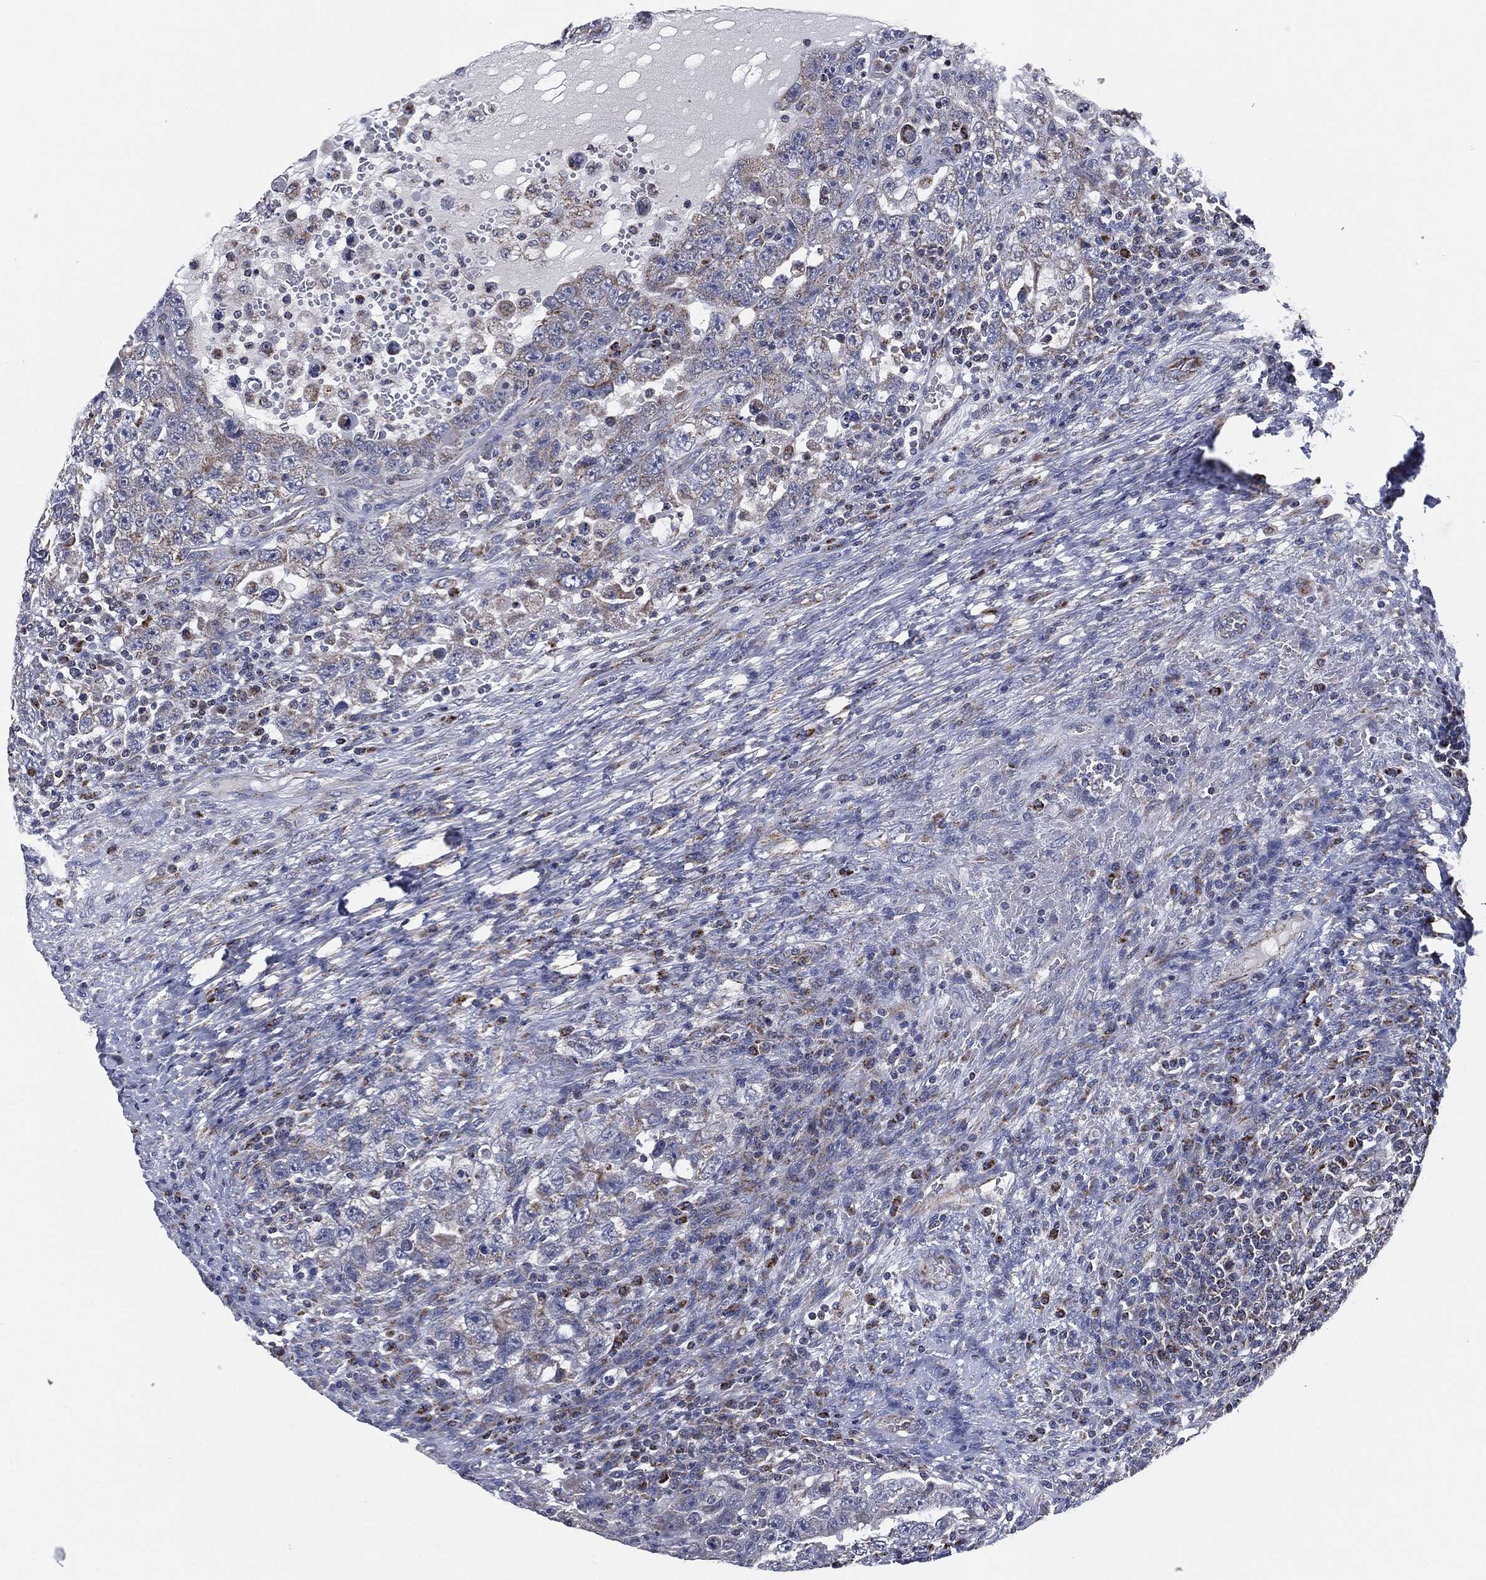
{"staining": {"intensity": "weak", "quantity": "25%-75%", "location": "cytoplasmic/membranous"}, "tissue": "testis cancer", "cell_type": "Tumor cells", "image_type": "cancer", "snomed": [{"axis": "morphology", "description": "Carcinoma, Embryonal, NOS"}, {"axis": "topography", "description": "Testis"}], "caption": "Testis embryonal carcinoma stained with IHC displays weak cytoplasmic/membranous staining in about 25%-75% of tumor cells.", "gene": "NDUFV2", "patient": {"sex": "male", "age": 26}}